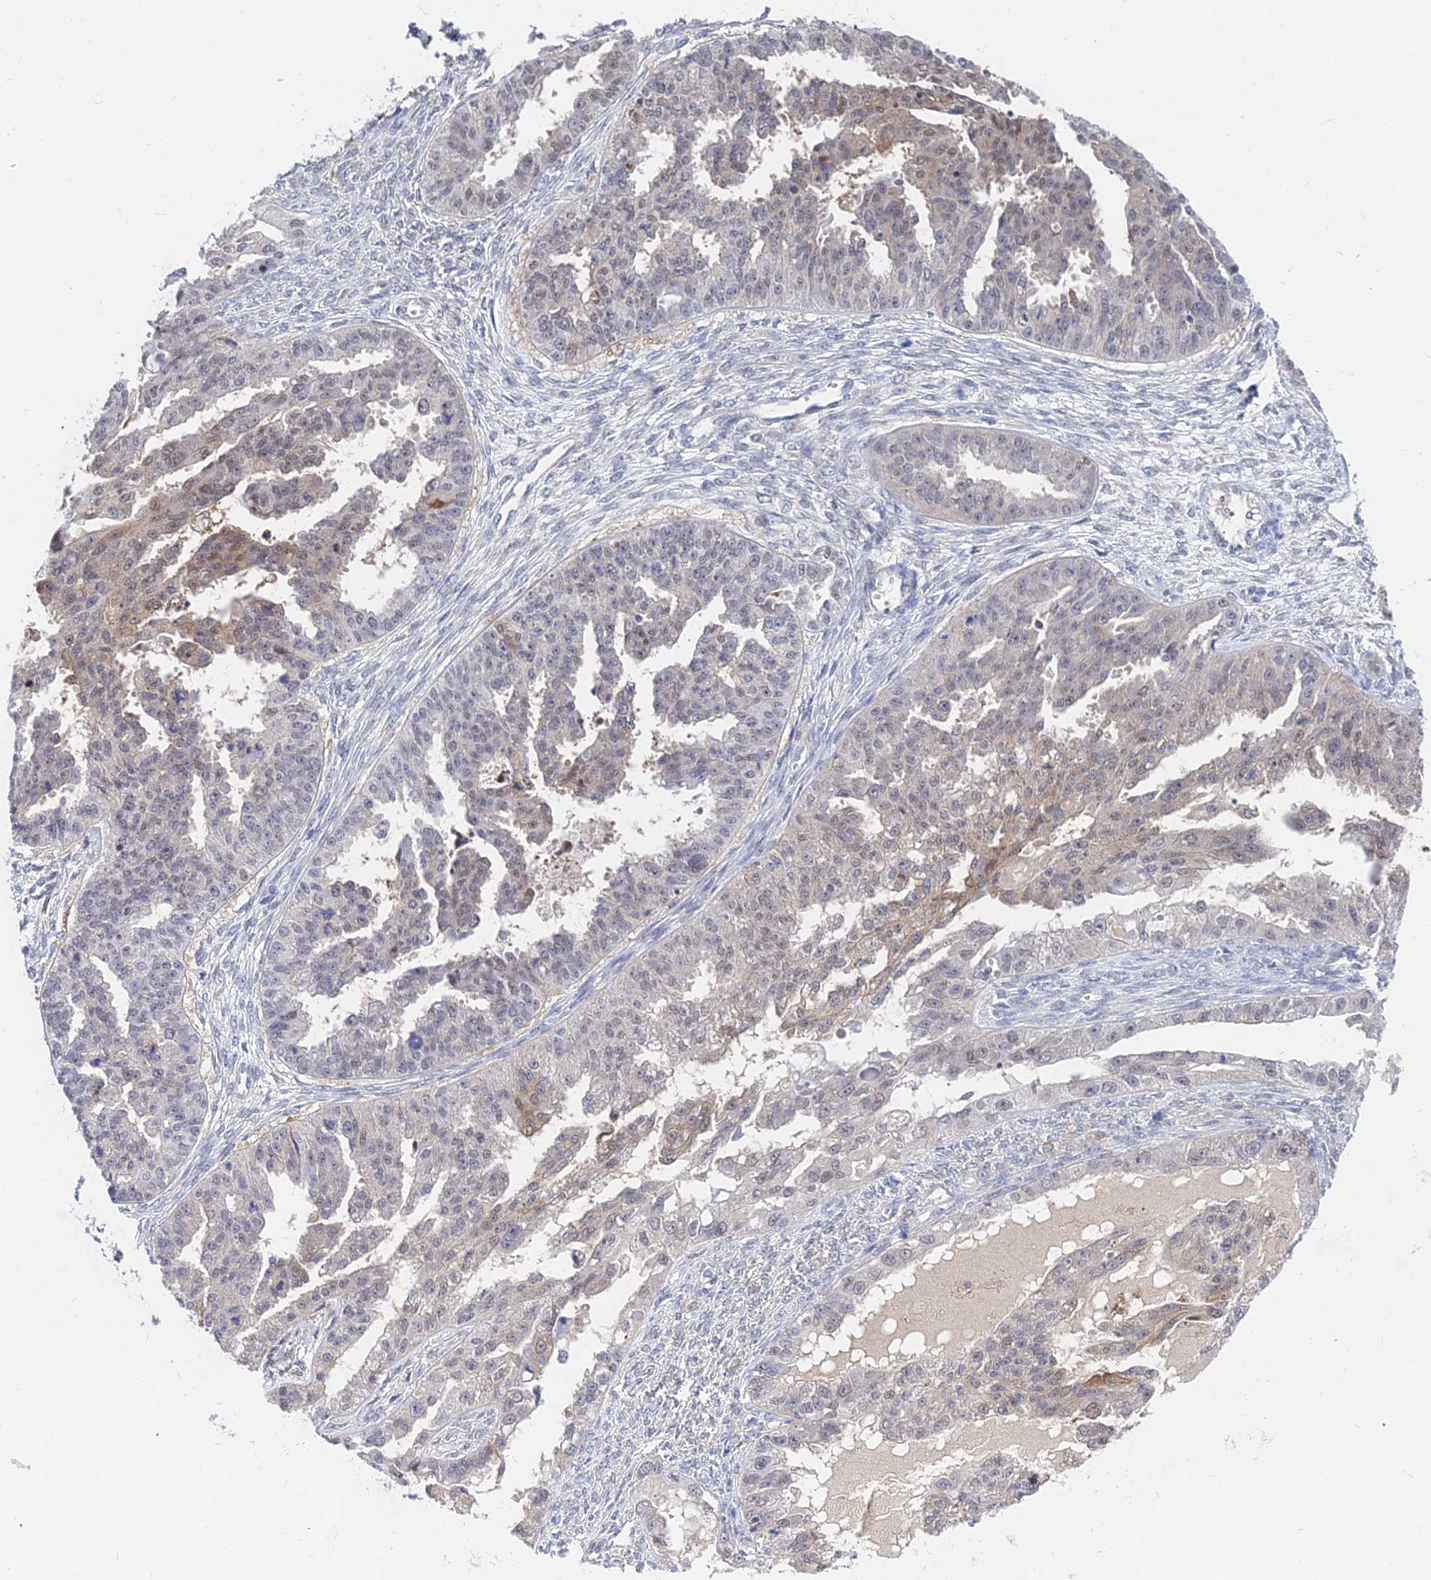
{"staining": {"intensity": "weak", "quantity": "<25%", "location": "cytoplasmic/membranous,nuclear"}, "tissue": "ovarian cancer", "cell_type": "Tumor cells", "image_type": "cancer", "snomed": [{"axis": "morphology", "description": "Cystadenocarcinoma, serous, NOS"}, {"axis": "topography", "description": "Ovary"}], "caption": "Immunohistochemical staining of human ovarian serous cystadenocarcinoma demonstrates no significant positivity in tumor cells.", "gene": "B3GALT4", "patient": {"sex": "female", "age": 58}}